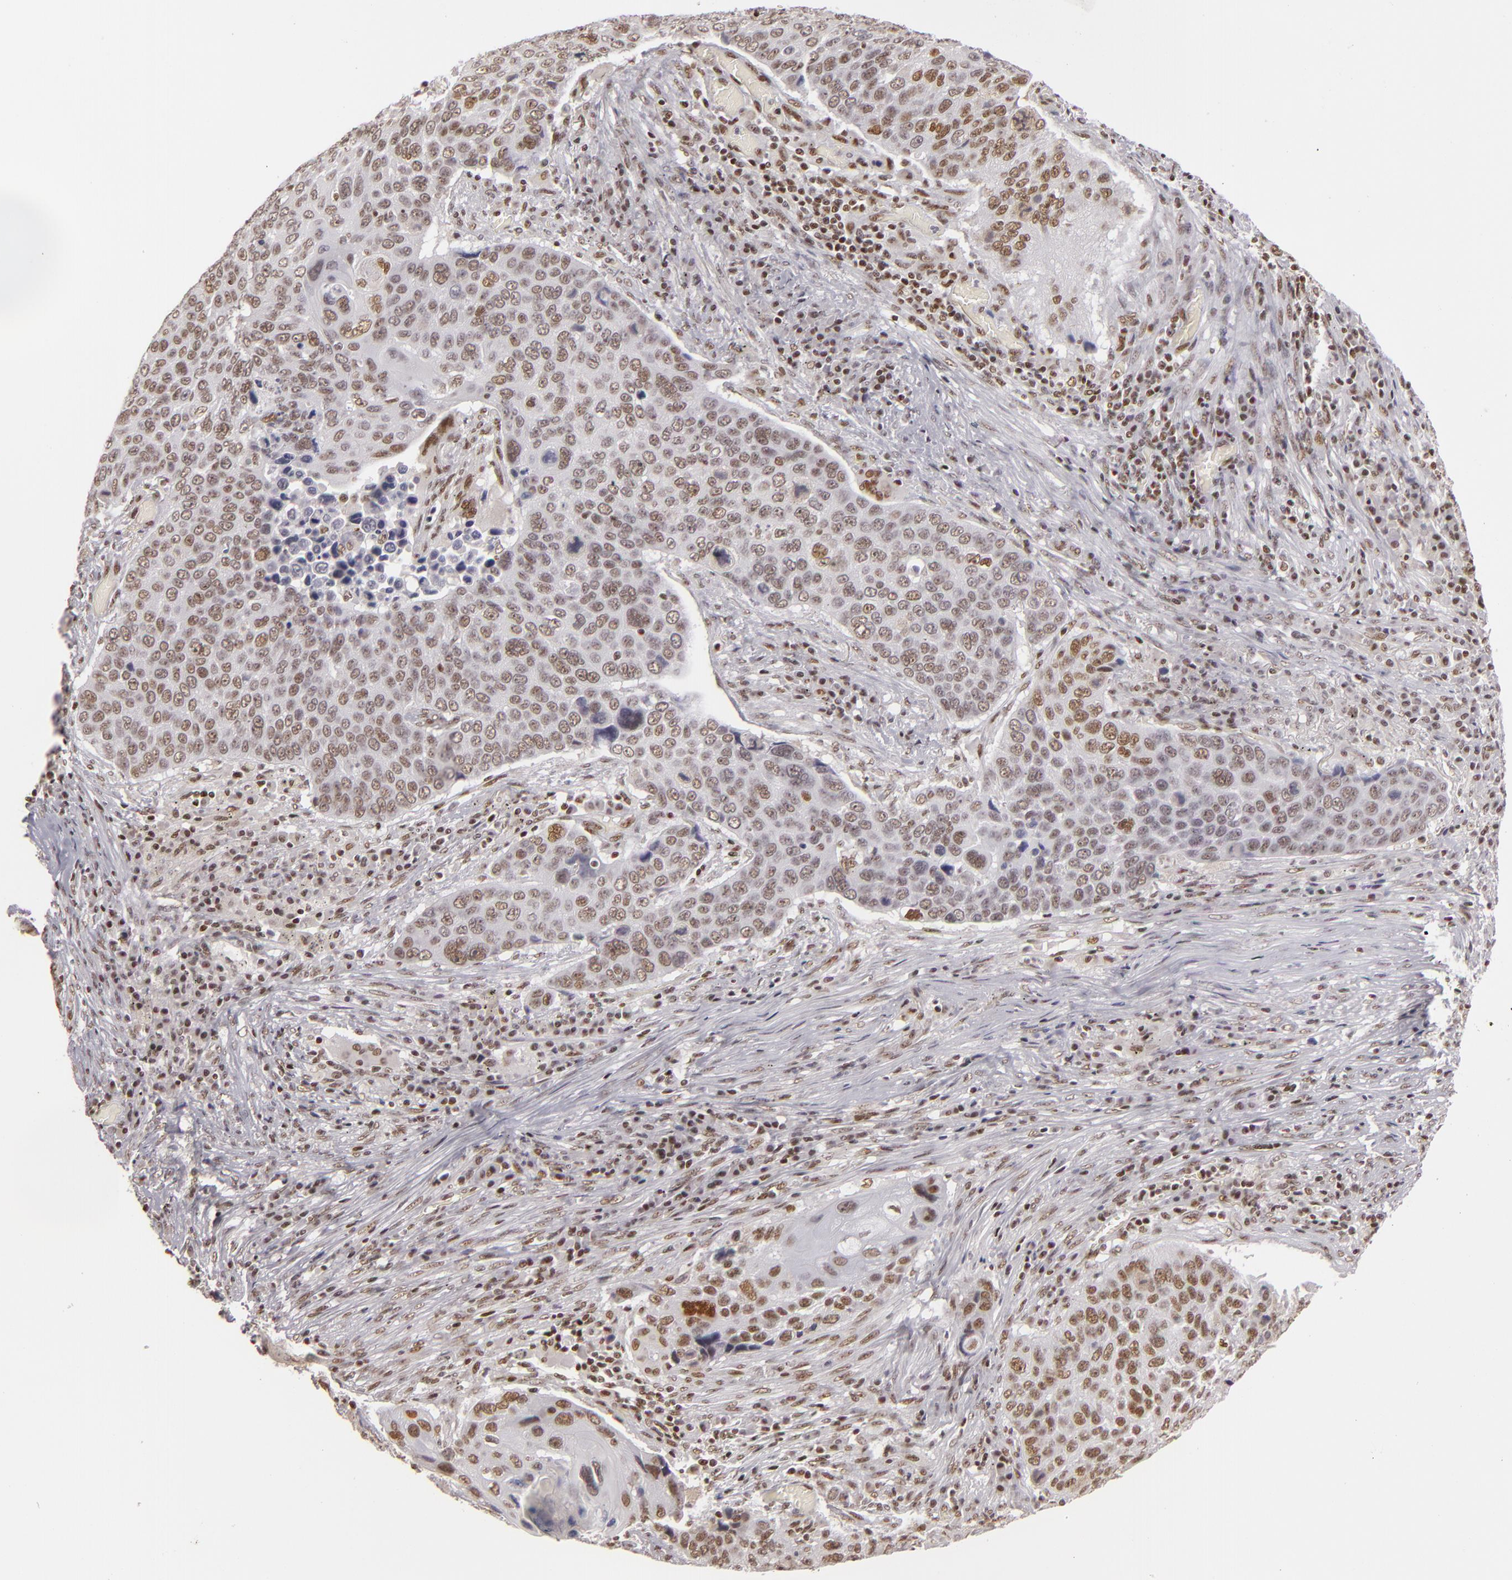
{"staining": {"intensity": "weak", "quantity": "25%-75%", "location": "nuclear"}, "tissue": "lung cancer", "cell_type": "Tumor cells", "image_type": "cancer", "snomed": [{"axis": "morphology", "description": "Squamous cell carcinoma, NOS"}, {"axis": "topography", "description": "Lung"}], "caption": "Lung cancer (squamous cell carcinoma) stained with a protein marker exhibits weak staining in tumor cells.", "gene": "DAXX", "patient": {"sex": "male", "age": 68}}